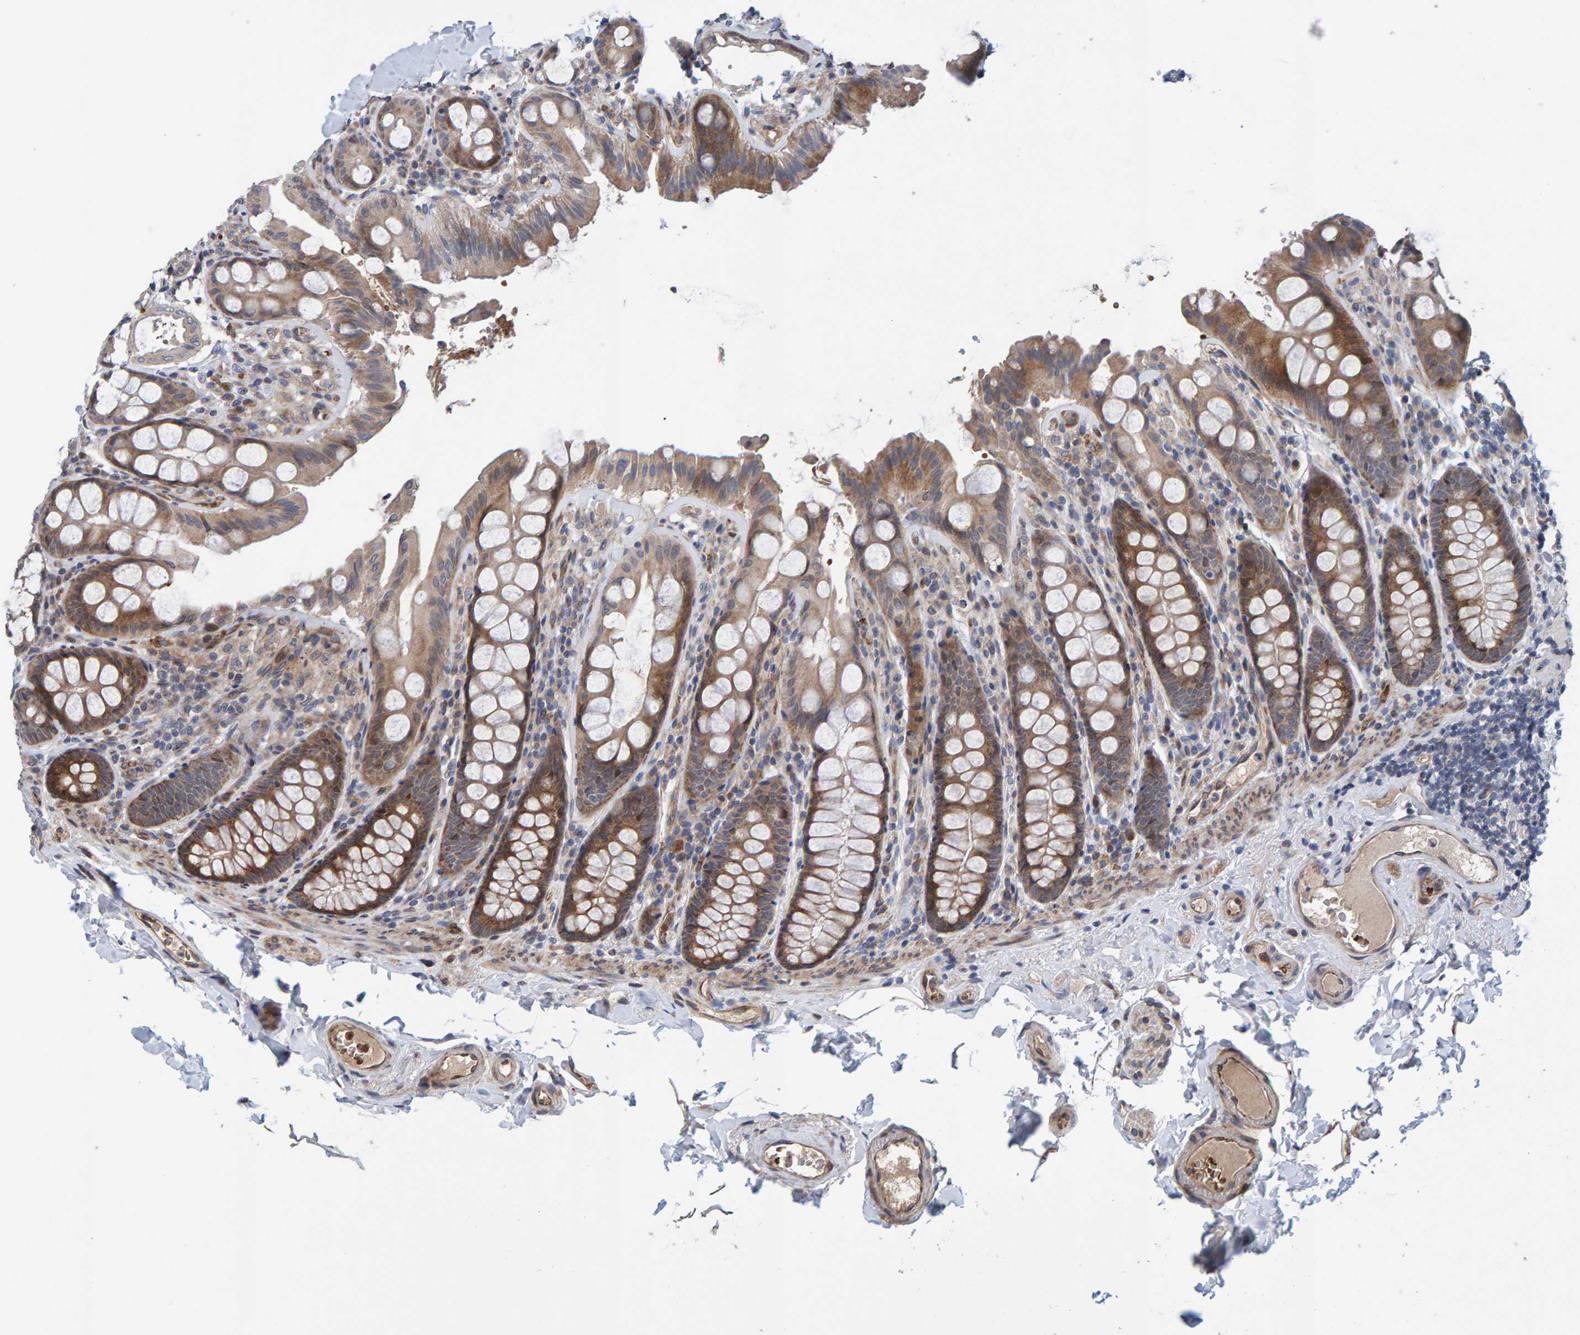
{"staining": {"intensity": "moderate", "quantity": ">75%", "location": "cytoplasmic/membranous"}, "tissue": "colon", "cell_type": "Endothelial cells", "image_type": "normal", "snomed": [{"axis": "morphology", "description": "Normal tissue, NOS"}, {"axis": "topography", "description": "Colon"}, {"axis": "topography", "description": "Peripheral nerve tissue"}], "caption": "Immunohistochemistry micrograph of normal colon: colon stained using immunohistochemistry shows medium levels of moderate protein expression localized specifically in the cytoplasmic/membranous of endothelial cells, appearing as a cytoplasmic/membranous brown color.", "gene": "MFSD6L", "patient": {"sex": "female", "age": 61}}